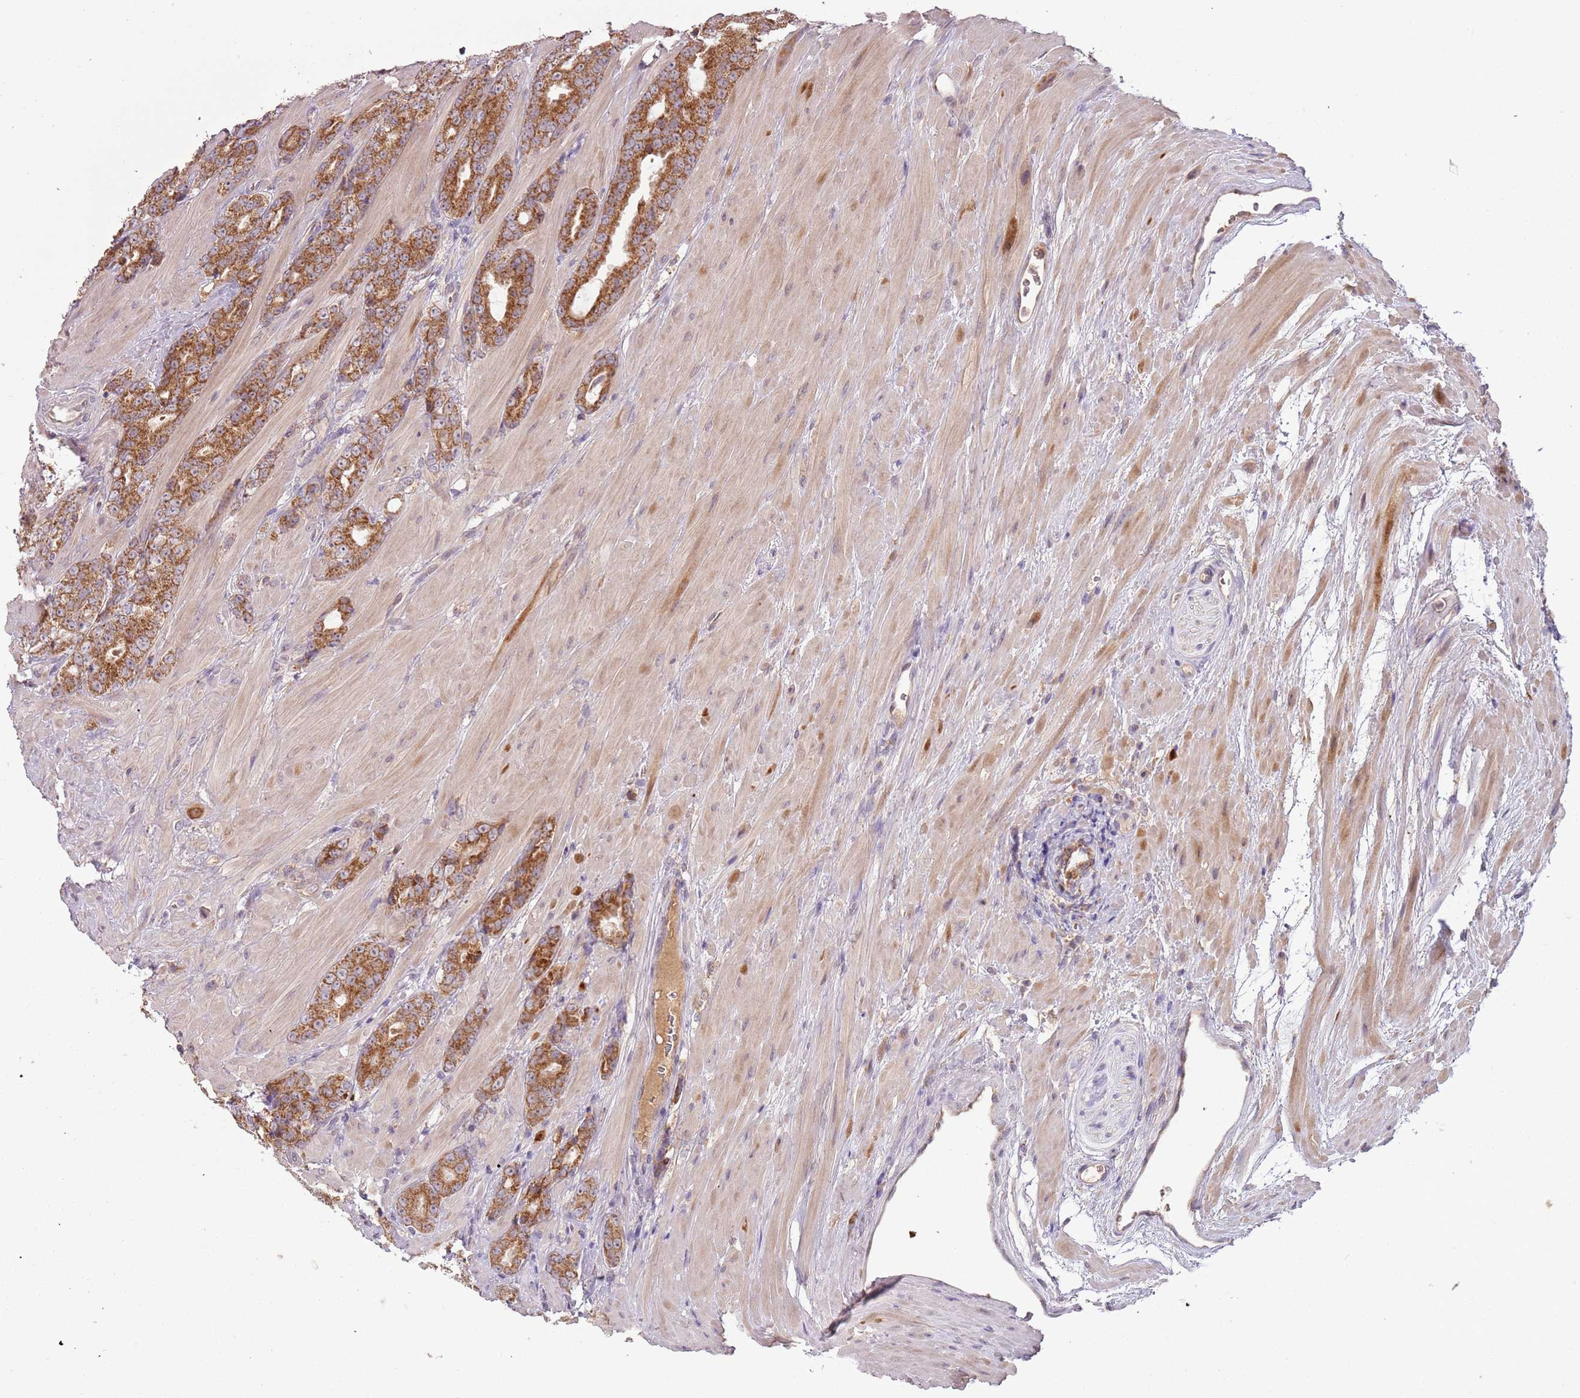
{"staining": {"intensity": "strong", "quantity": ">75%", "location": "cytoplasmic/membranous"}, "tissue": "prostate cancer", "cell_type": "Tumor cells", "image_type": "cancer", "snomed": [{"axis": "morphology", "description": "Adenocarcinoma, High grade"}, {"axis": "topography", "description": "Prostate"}], "caption": "Prostate cancer (adenocarcinoma (high-grade)) stained with DAB (3,3'-diaminobenzidine) immunohistochemistry displays high levels of strong cytoplasmic/membranous expression in about >75% of tumor cells.", "gene": "FECH", "patient": {"sex": "male", "age": 62}}